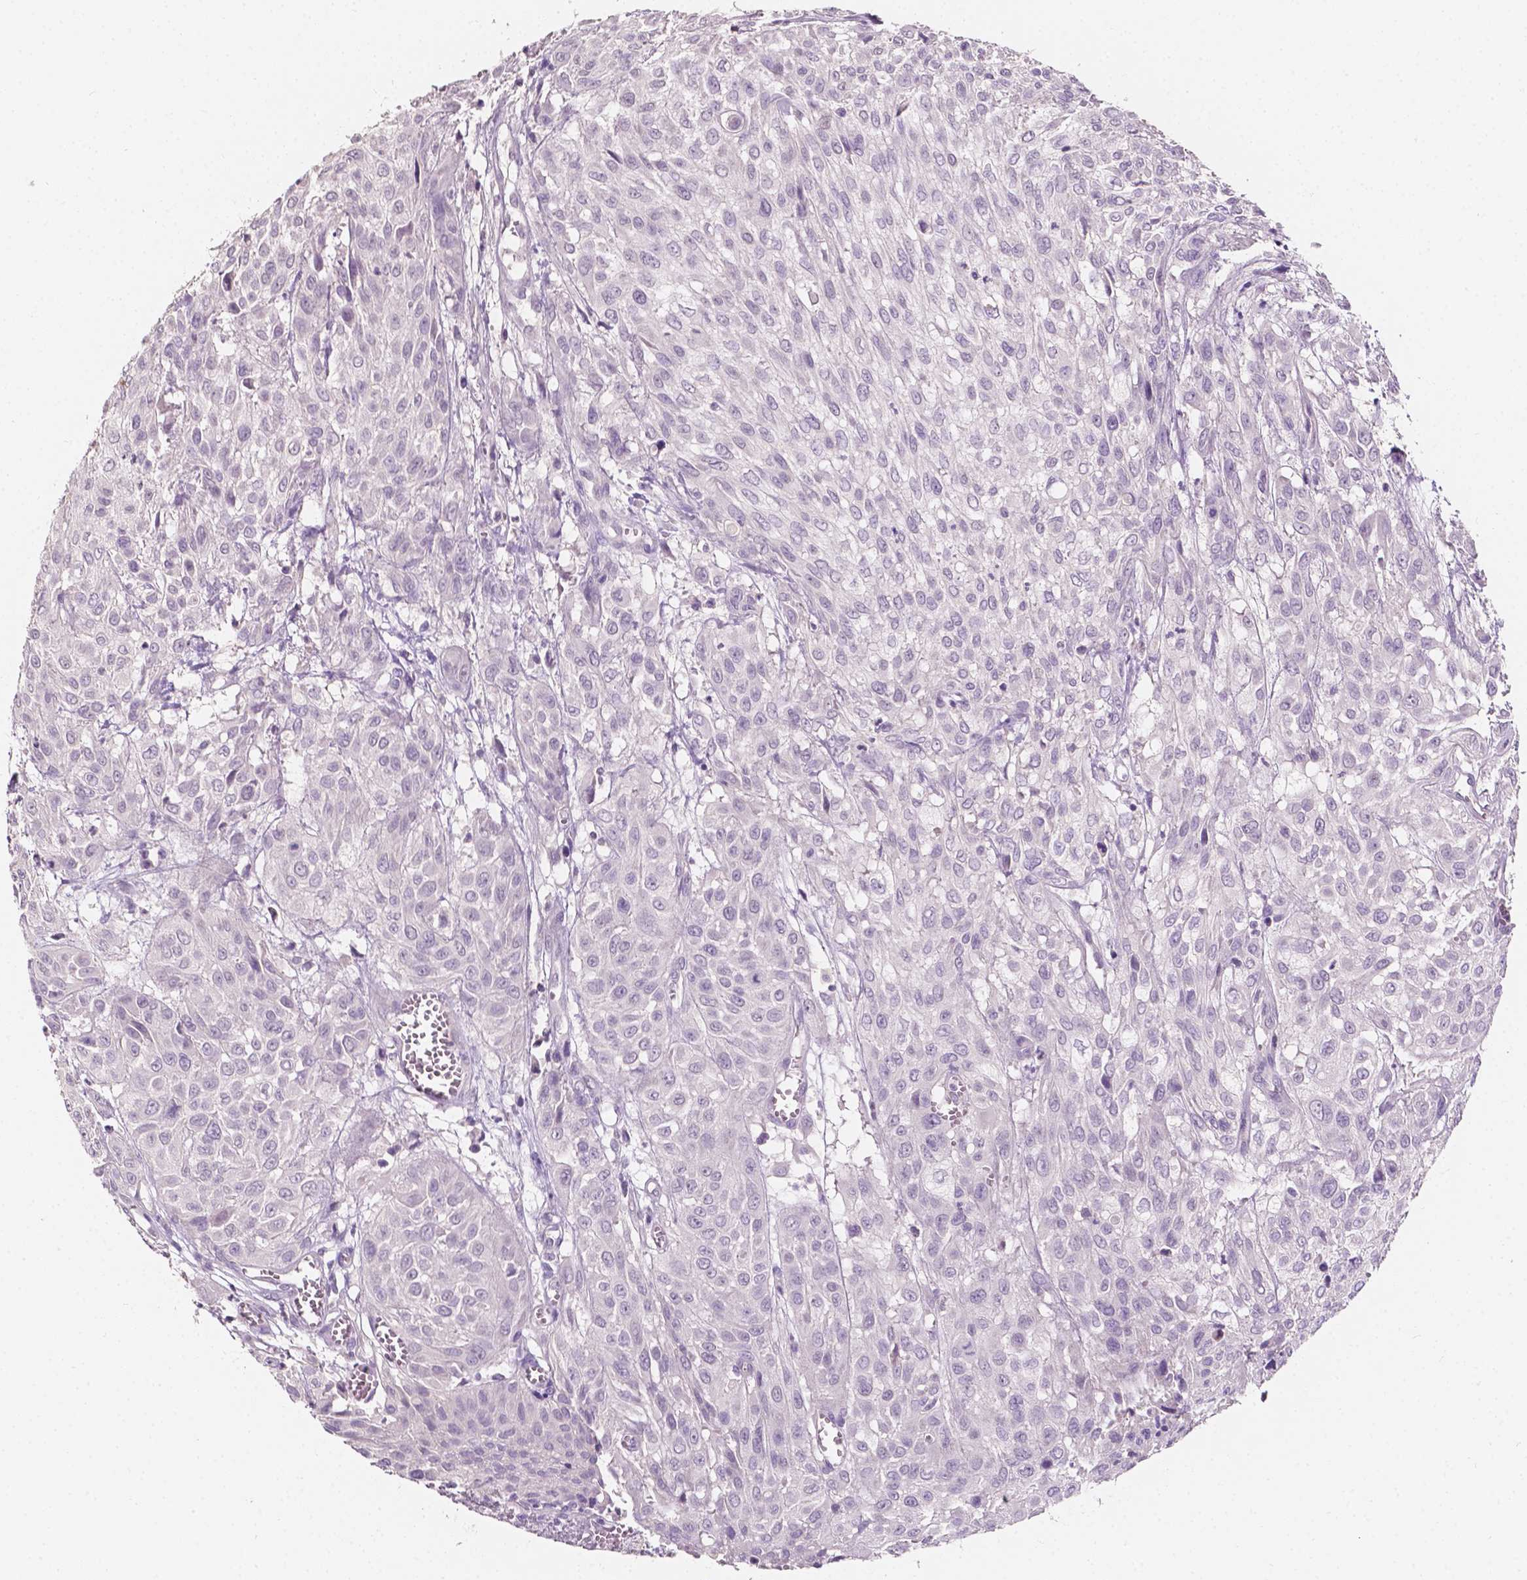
{"staining": {"intensity": "negative", "quantity": "none", "location": "none"}, "tissue": "urothelial cancer", "cell_type": "Tumor cells", "image_type": "cancer", "snomed": [{"axis": "morphology", "description": "Urothelial carcinoma, High grade"}, {"axis": "topography", "description": "Urinary bladder"}], "caption": "Immunohistochemistry photomicrograph of human urothelial cancer stained for a protein (brown), which exhibits no positivity in tumor cells. Nuclei are stained in blue.", "gene": "TAL1", "patient": {"sex": "male", "age": 57}}